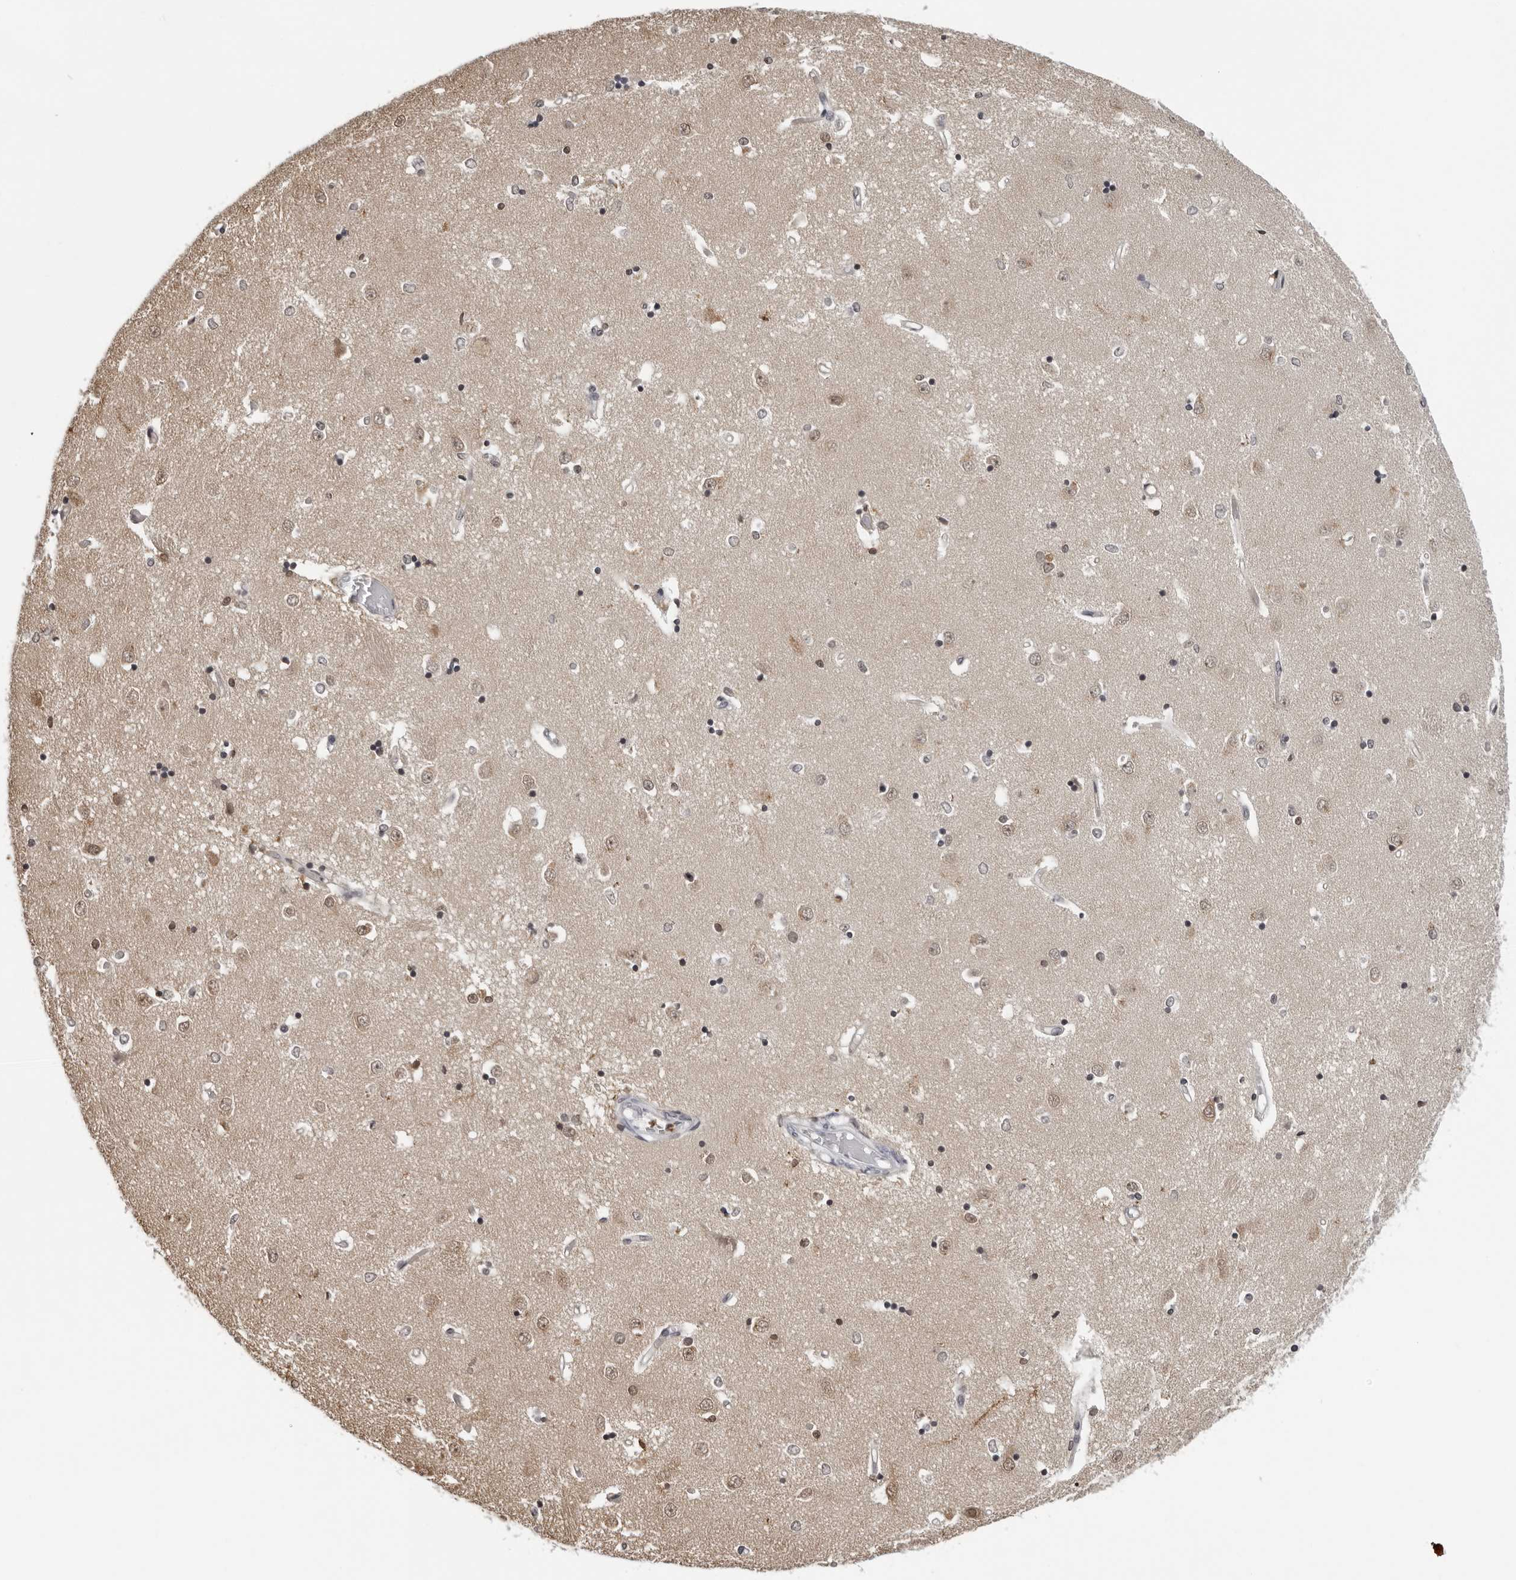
{"staining": {"intensity": "moderate", "quantity": "<25%", "location": "nuclear"}, "tissue": "caudate", "cell_type": "Glial cells", "image_type": "normal", "snomed": [{"axis": "morphology", "description": "Normal tissue, NOS"}, {"axis": "topography", "description": "Lateral ventricle wall"}], "caption": "Approximately <25% of glial cells in unremarkable caudate reveal moderate nuclear protein expression as visualized by brown immunohistochemical staining.", "gene": "HSPH1", "patient": {"sex": "male", "age": 45}}